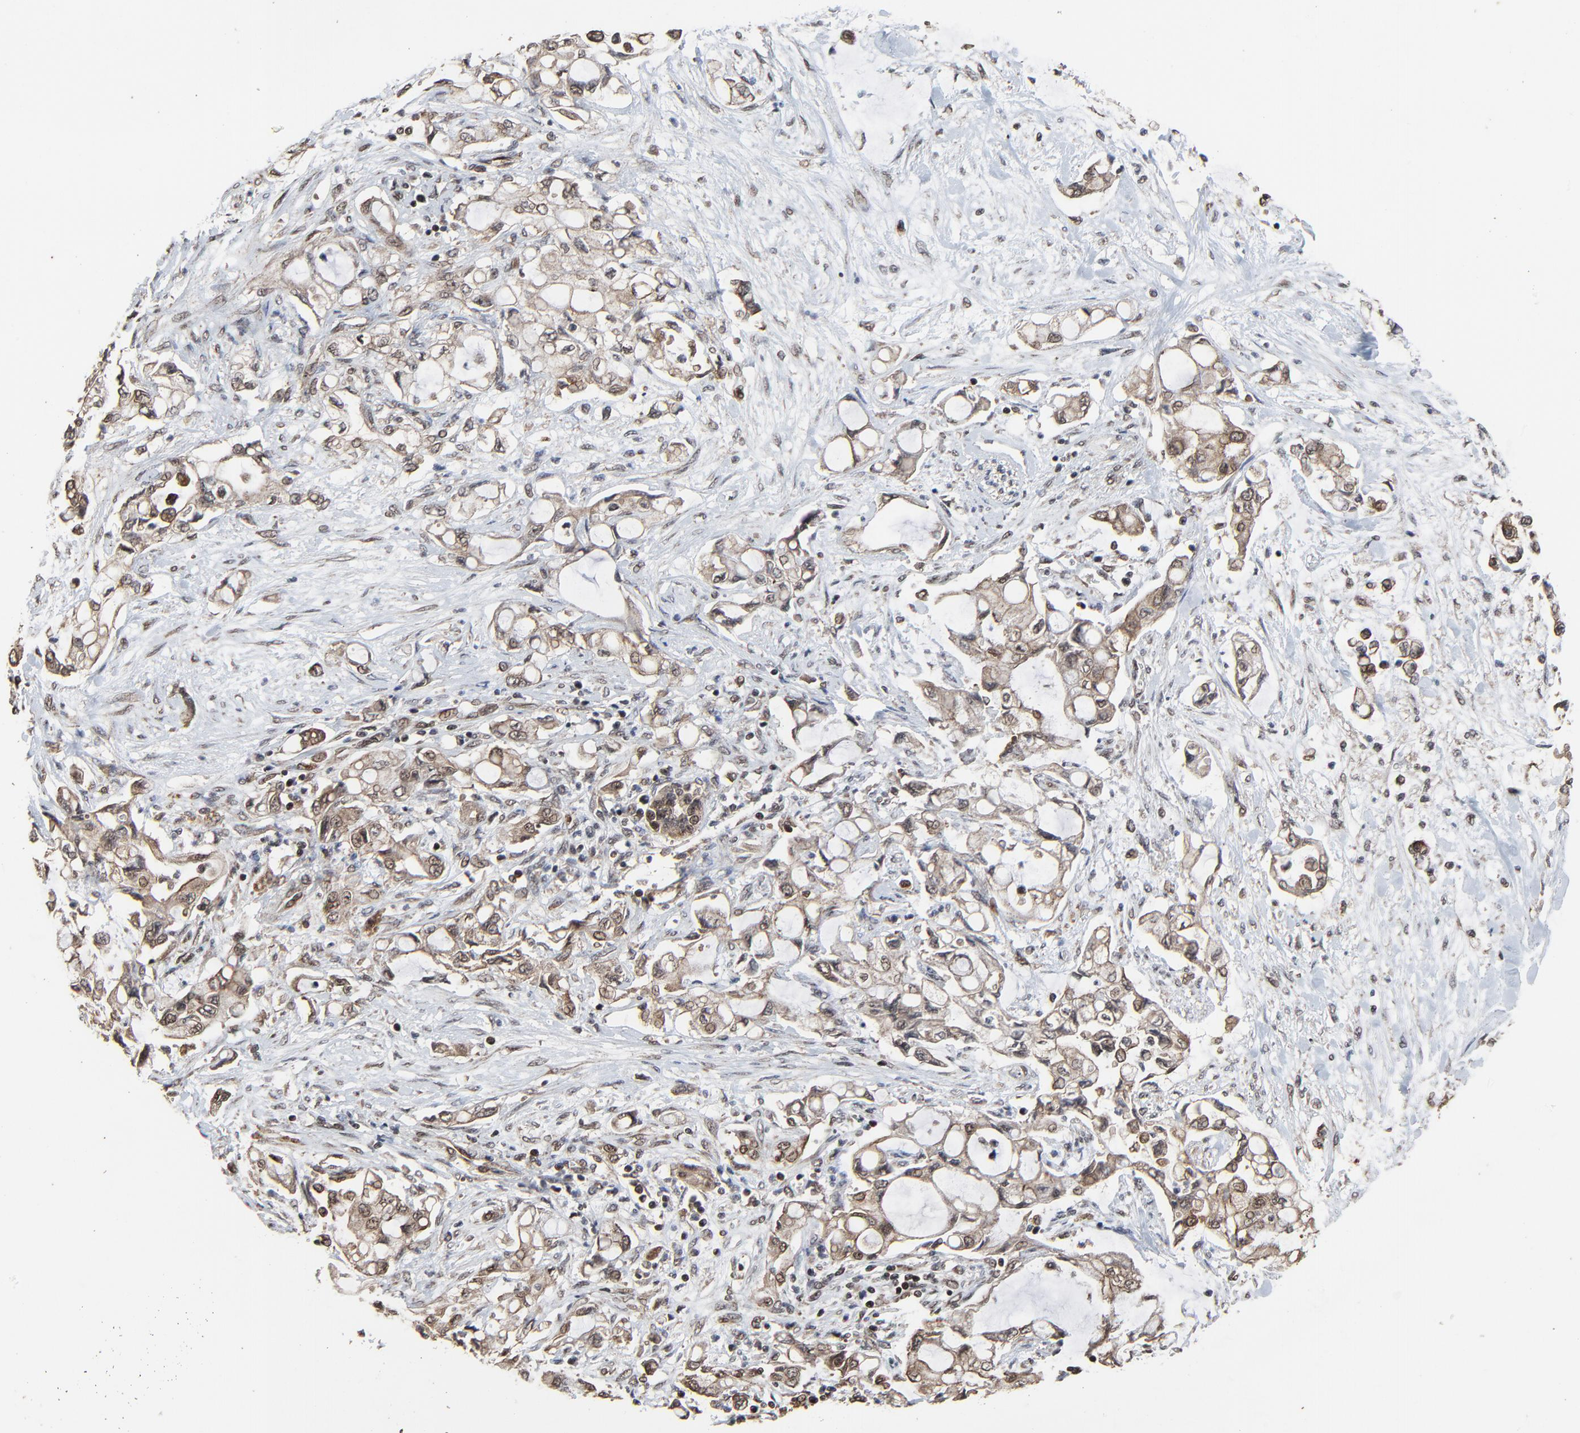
{"staining": {"intensity": "weak", "quantity": "25%-75%", "location": "cytoplasmic/membranous,nuclear"}, "tissue": "pancreatic cancer", "cell_type": "Tumor cells", "image_type": "cancer", "snomed": [{"axis": "morphology", "description": "Adenocarcinoma, NOS"}, {"axis": "topography", "description": "Pancreas"}], "caption": "Immunohistochemical staining of pancreatic cancer (adenocarcinoma) exhibits low levels of weak cytoplasmic/membranous and nuclear positivity in approximately 25%-75% of tumor cells.", "gene": "RHOJ", "patient": {"sex": "female", "age": 70}}